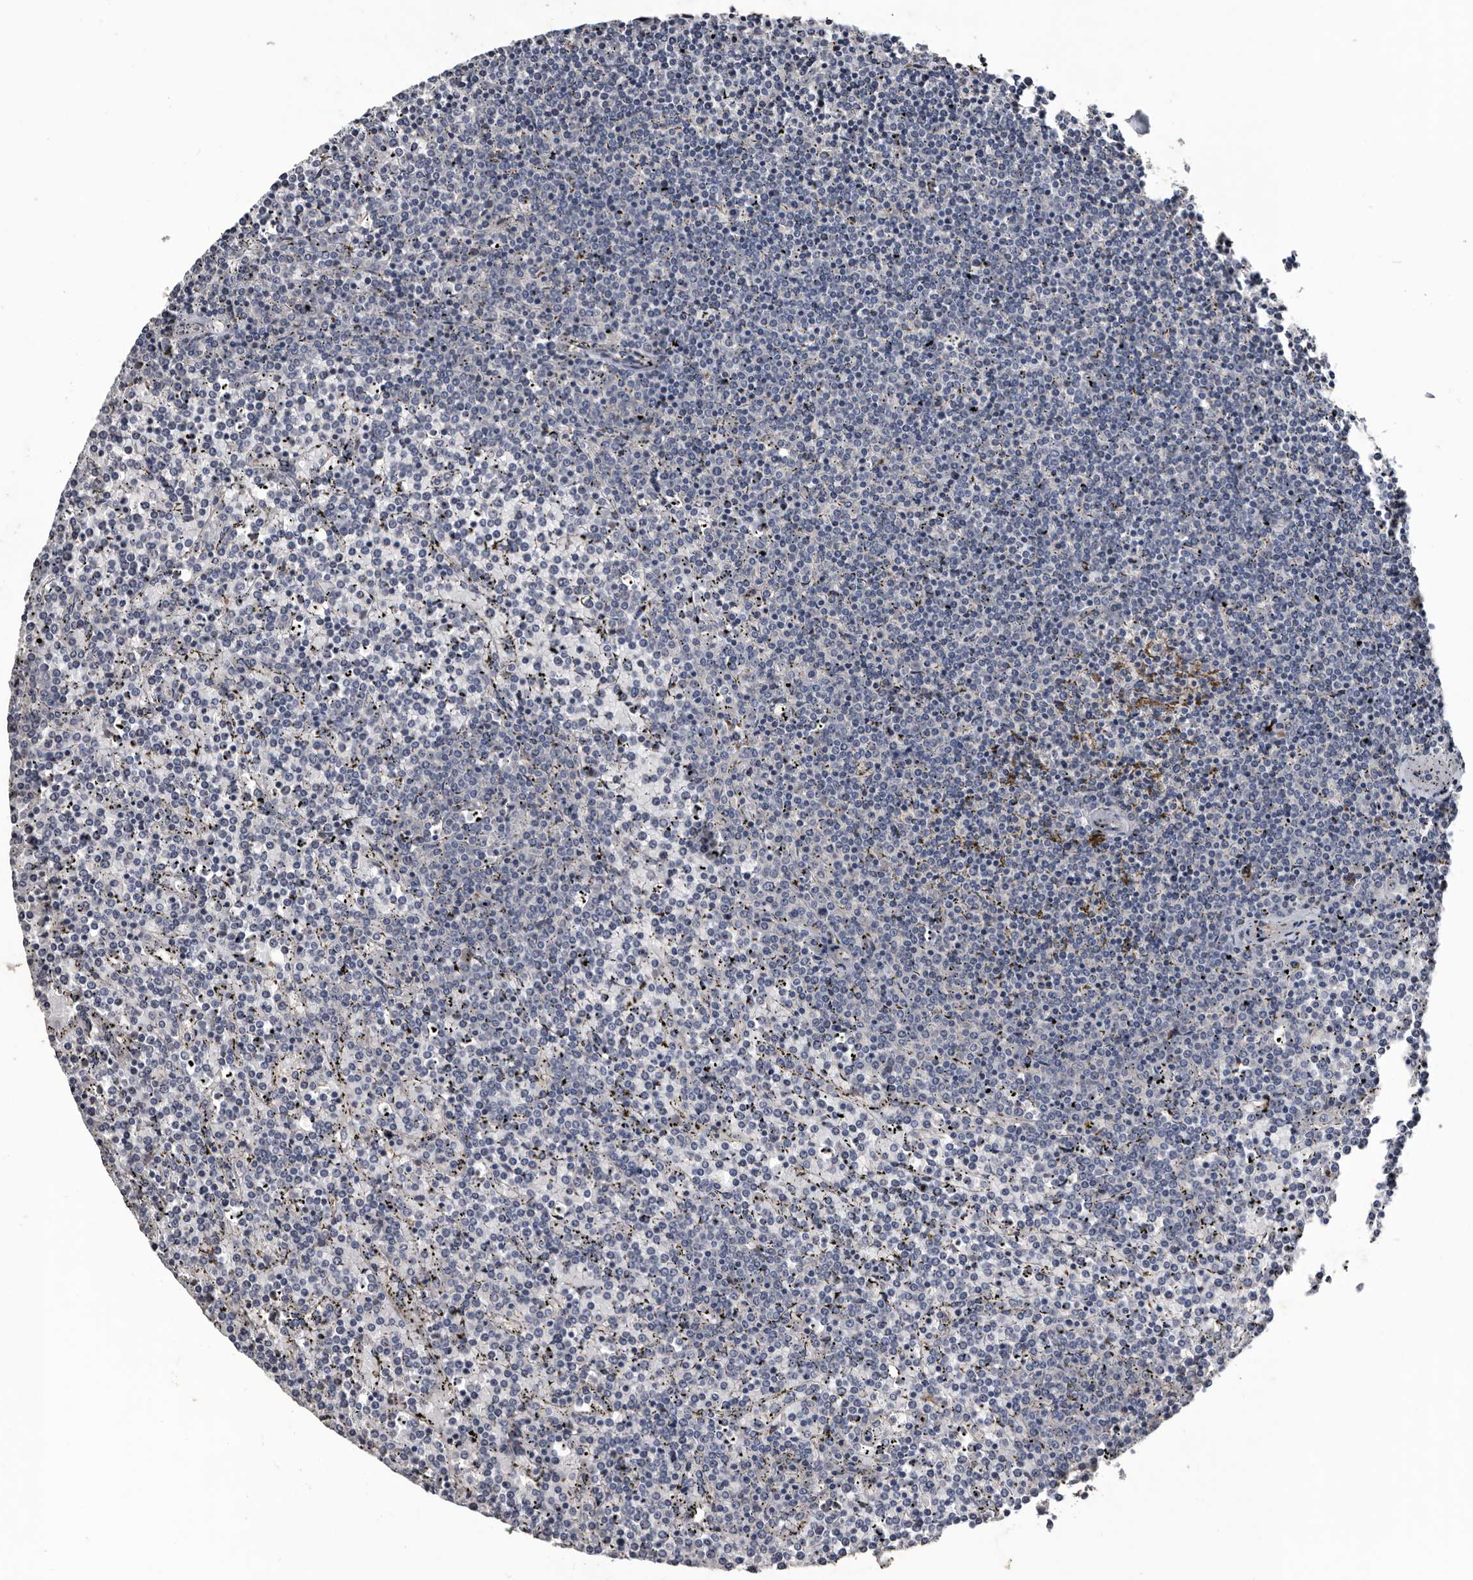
{"staining": {"intensity": "negative", "quantity": "none", "location": "none"}, "tissue": "lymphoma", "cell_type": "Tumor cells", "image_type": "cancer", "snomed": [{"axis": "morphology", "description": "Malignant lymphoma, non-Hodgkin's type, Low grade"}, {"axis": "topography", "description": "Spleen"}], "caption": "Immunohistochemistry (IHC) of human lymphoma displays no staining in tumor cells. Nuclei are stained in blue.", "gene": "IARS1", "patient": {"sex": "female", "age": 19}}